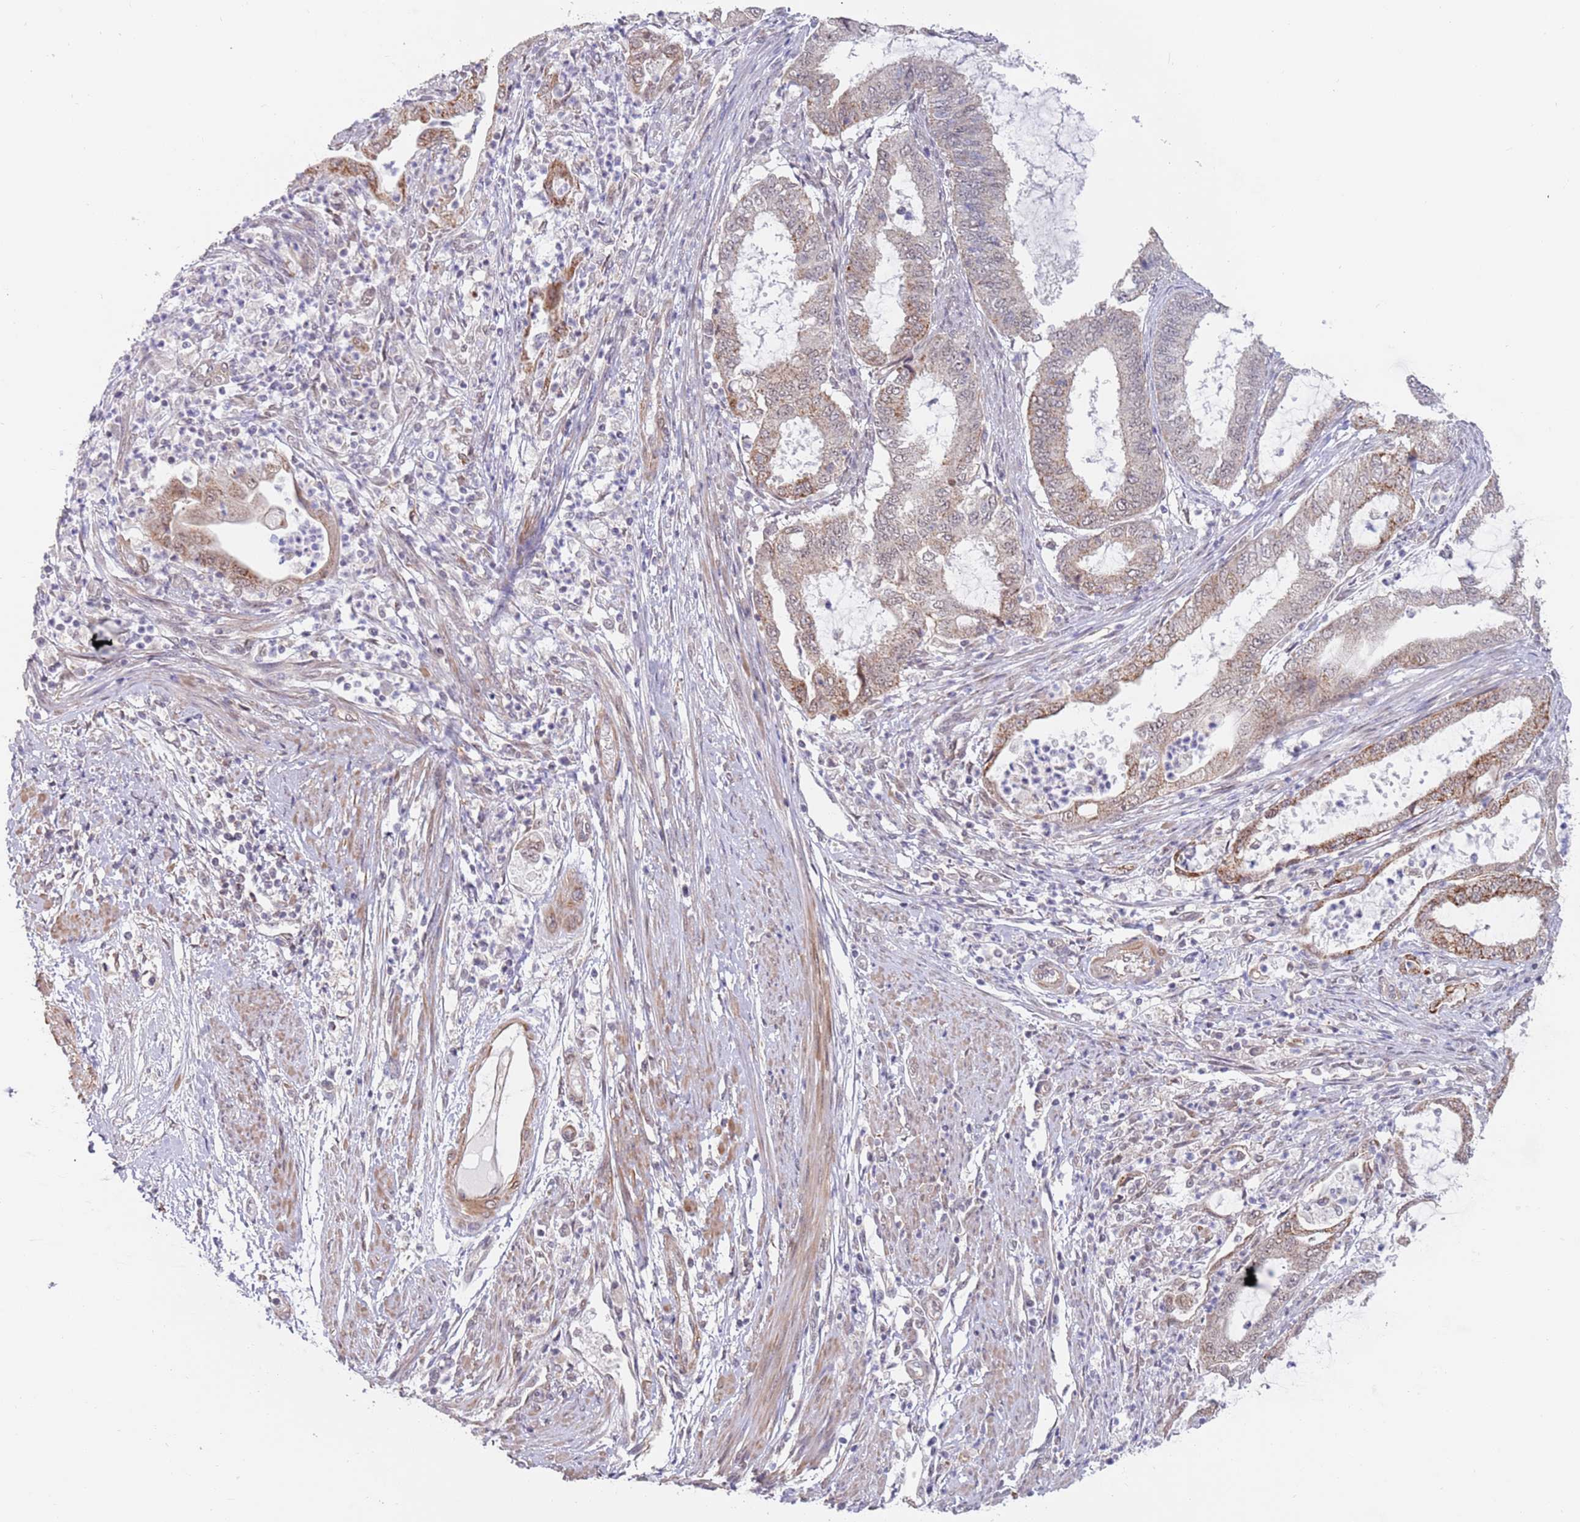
{"staining": {"intensity": "moderate", "quantity": "25%-75%", "location": "cytoplasmic/membranous"}, "tissue": "endometrial cancer", "cell_type": "Tumor cells", "image_type": "cancer", "snomed": [{"axis": "morphology", "description": "Adenocarcinoma, NOS"}, {"axis": "topography", "description": "Endometrium"}], "caption": "Protein expression analysis of human endometrial cancer (adenocarcinoma) reveals moderate cytoplasmic/membranous expression in about 25%-75% of tumor cells. The protein of interest is shown in brown color, while the nuclei are stained blue.", "gene": "UQCC3", "patient": {"sex": "female", "age": 51}}